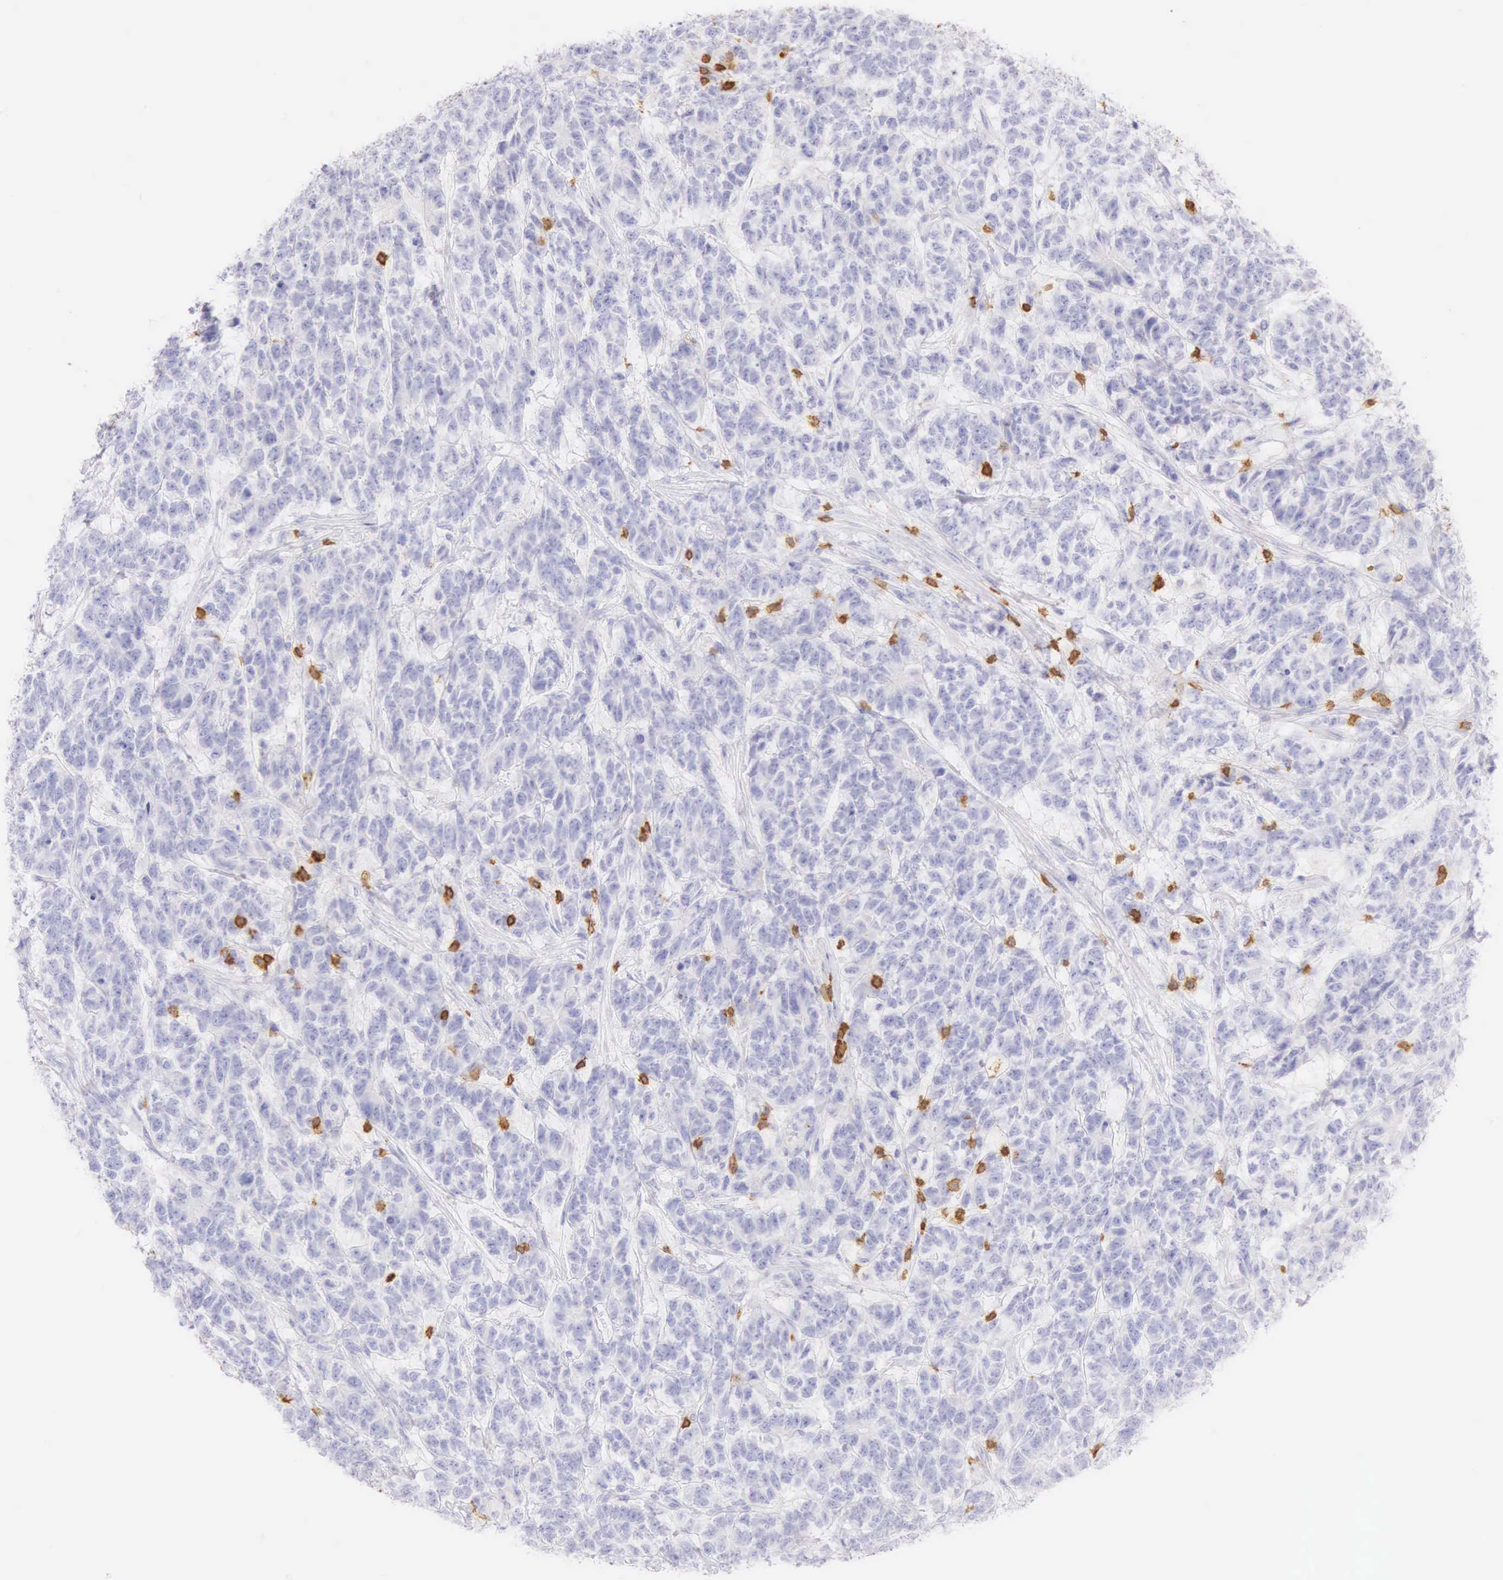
{"staining": {"intensity": "negative", "quantity": "none", "location": "none"}, "tissue": "testis cancer", "cell_type": "Tumor cells", "image_type": "cancer", "snomed": [{"axis": "morphology", "description": "Carcinoma, Embryonal, NOS"}, {"axis": "topography", "description": "Testis"}], "caption": "Testis cancer was stained to show a protein in brown. There is no significant positivity in tumor cells.", "gene": "CD3E", "patient": {"sex": "male", "age": 26}}